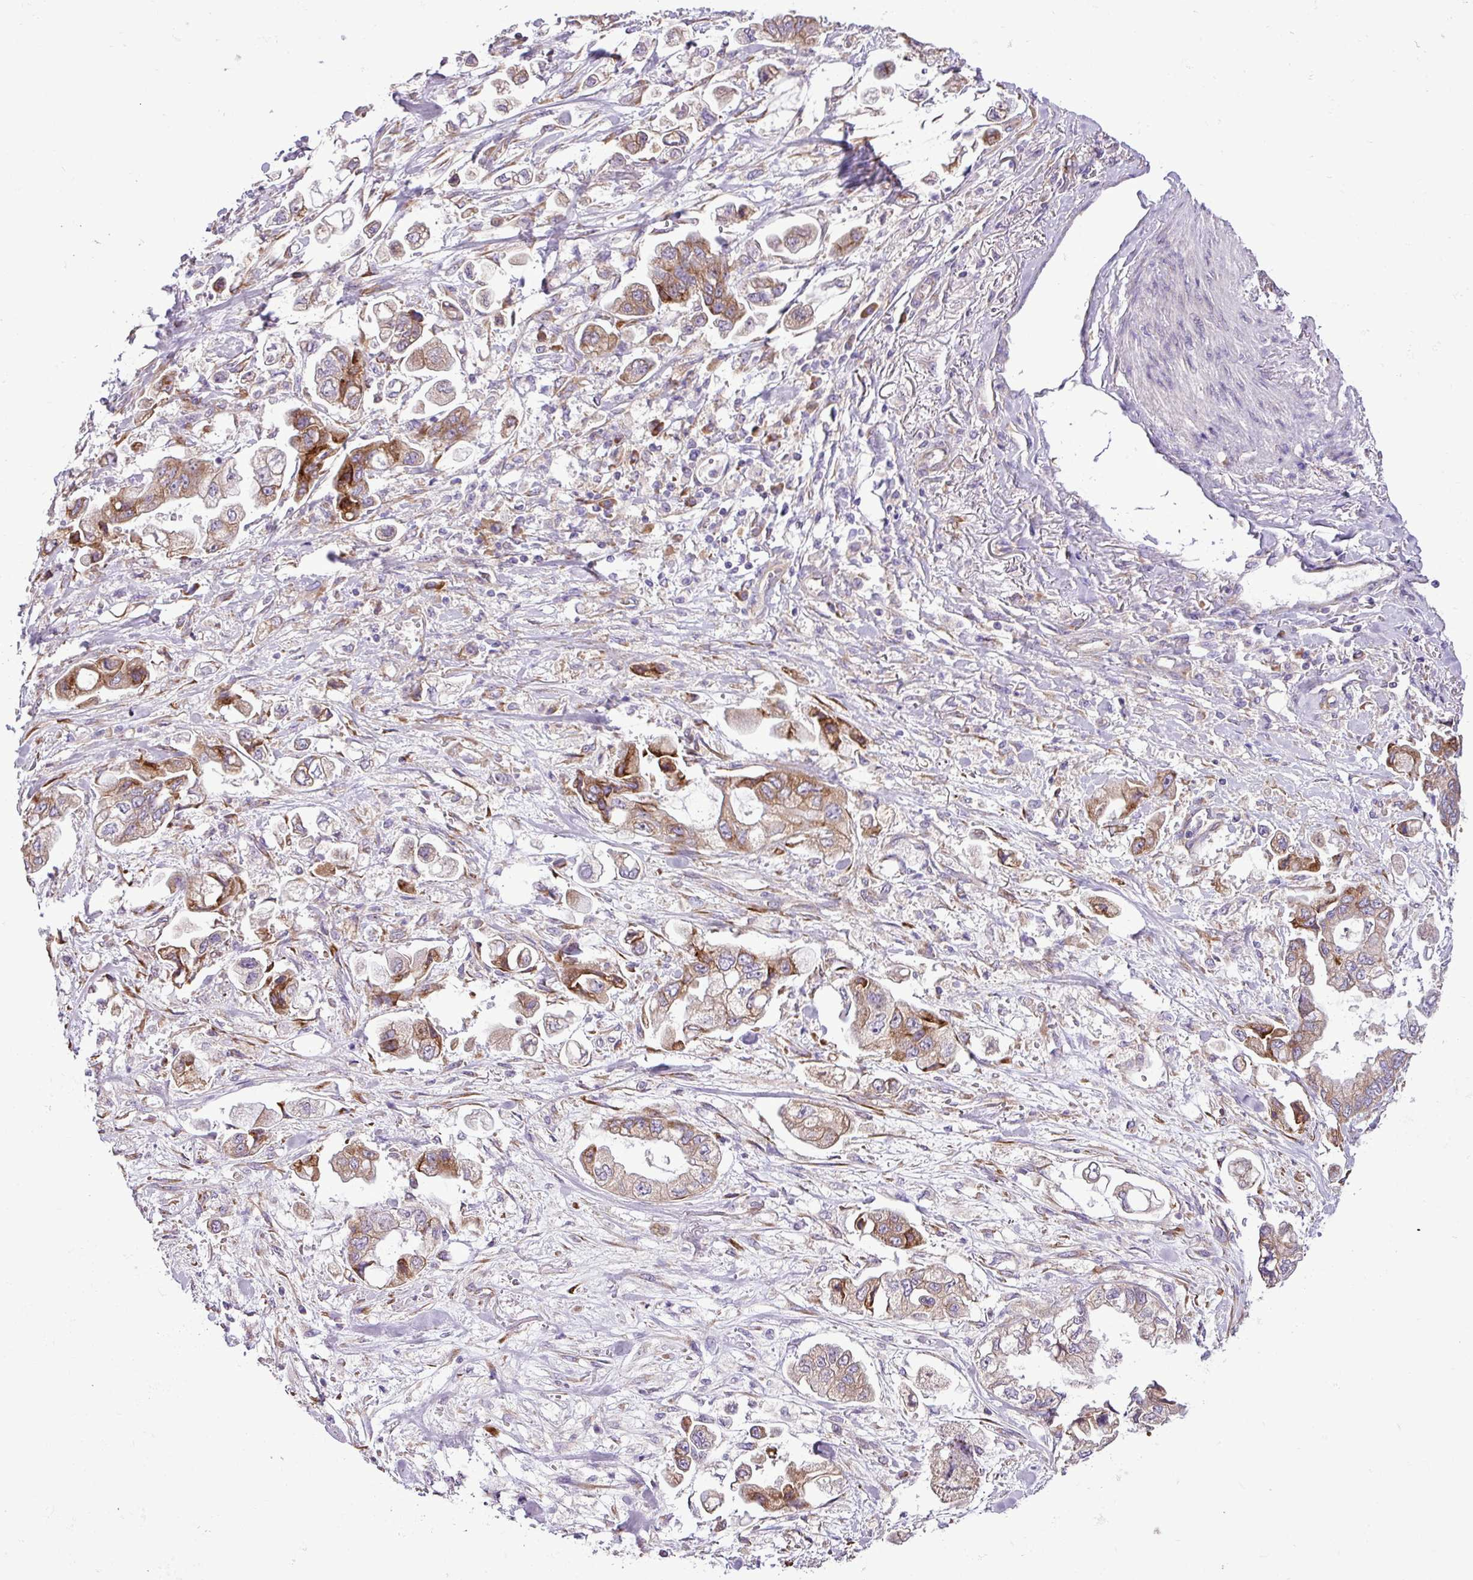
{"staining": {"intensity": "moderate", "quantity": ">75%", "location": "cytoplasmic/membranous"}, "tissue": "stomach cancer", "cell_type": "Tumor cells", "image_type": "cancer", "snomed": [{"axis": "morphology", "description": "Adenocarcinoma, NOS"}, {"axis": "topography", "description": "Stomach"}], "caption": "Stomach cancer (adenocarcinoma) was stained to show a protein in brown. There is medium levels of moderate cytoplasmic/membranous expression in about >75% of tumor cells.", "gene": "RPL13", "patient": {"sex": "male", "age": 62}}